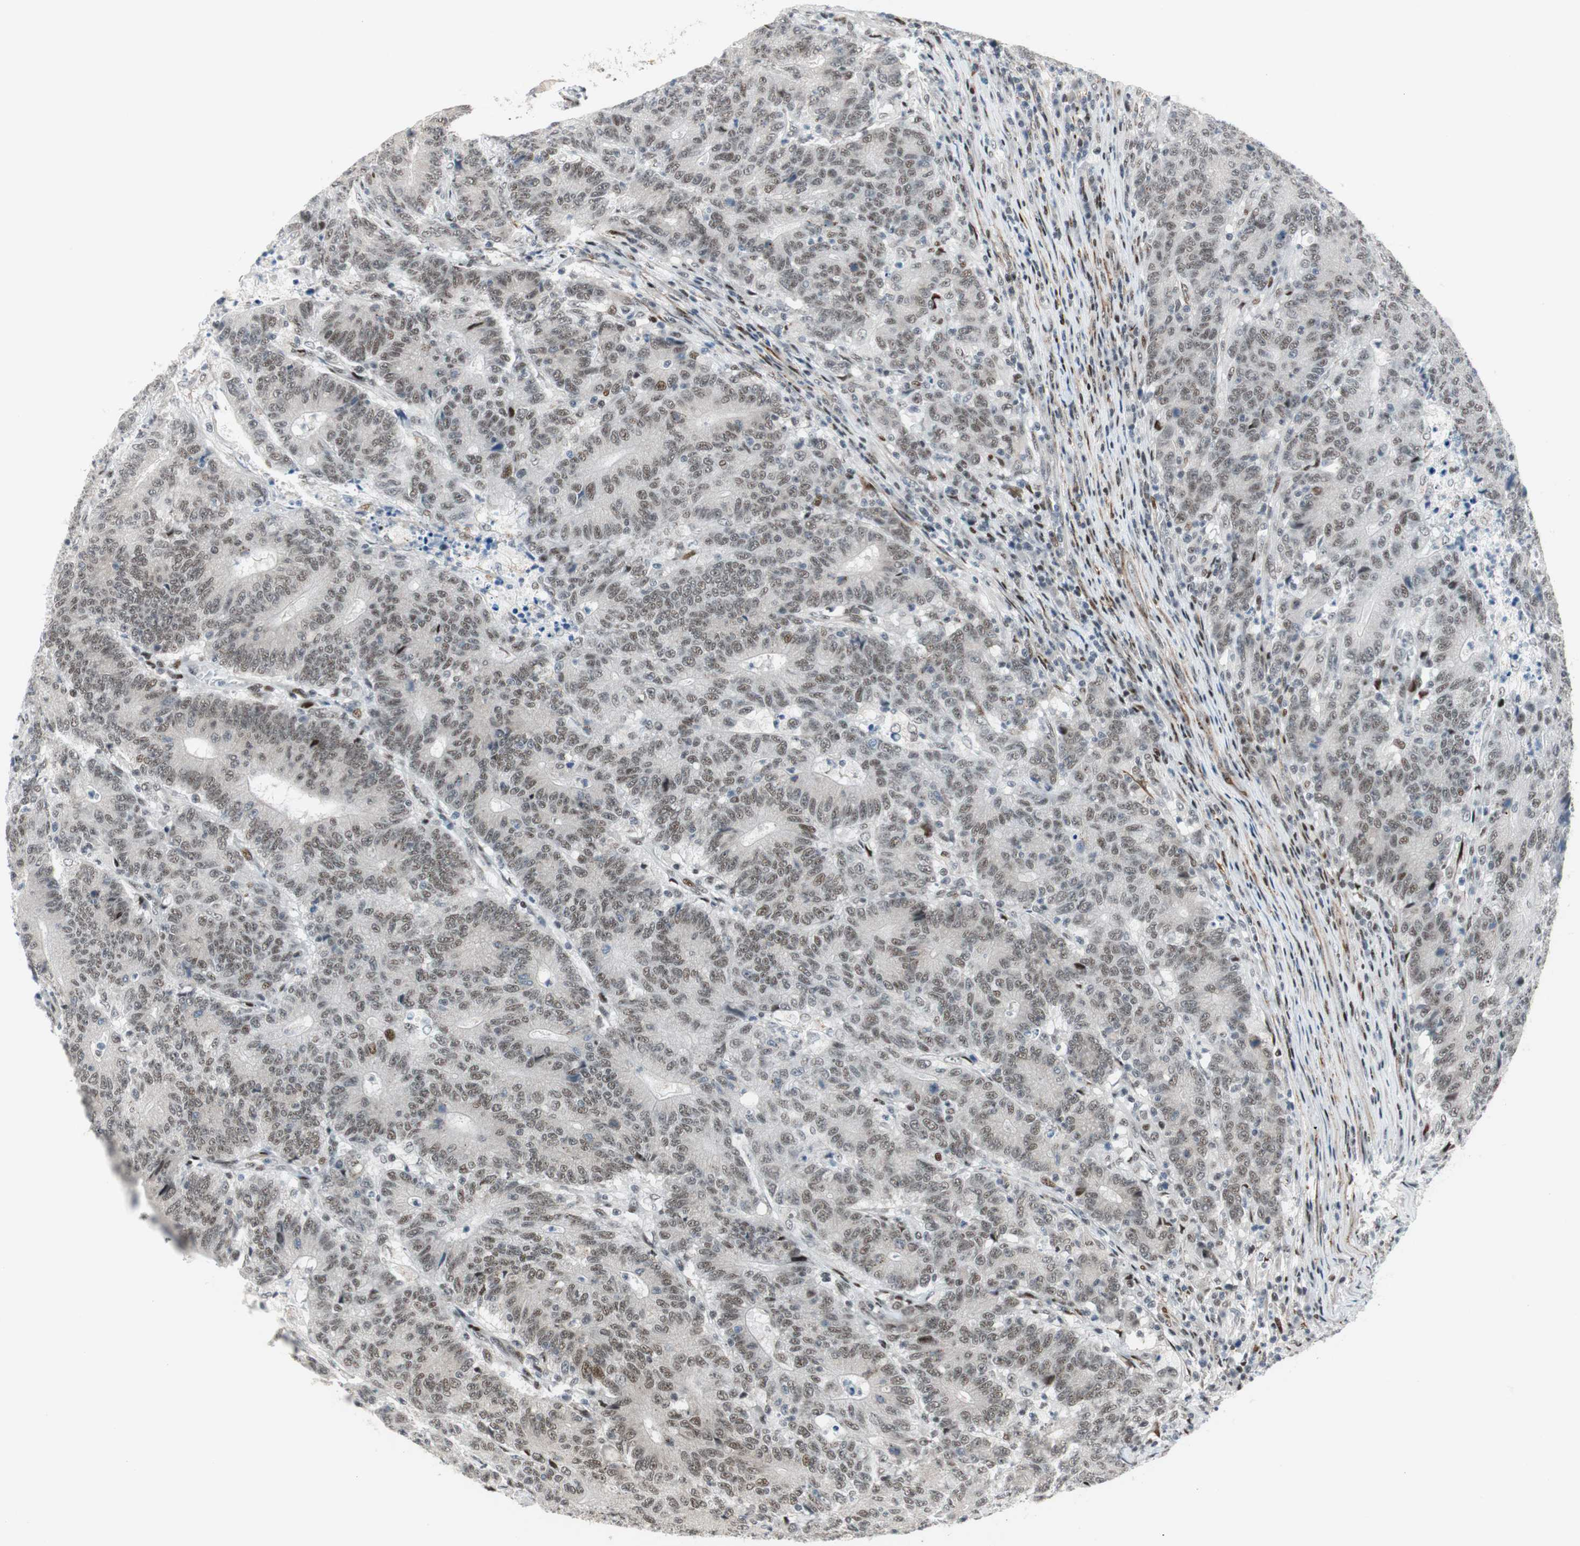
{"staining": {"intensity": "moderate", "quantity": "25%-75%", "location": "nuclear"}, "tissue": "colorectal cancer", "cell_type": "Tumor cells", "image_type": "cancer", "snomed": [{"axis": "morphology", "description": "Normal tissue, NOS"}, {"axis": "morphology", "description": "Adenocarcinoma, NOS"}, {"axis": "topography", "description": "Colon"}], "caption": "A high-resolution micrograph shows immunohistochemistry staining of colorectal cancer (adenocarcinoma), which demonstrates moderate nuclear positivity in about 25%-75% of tumor cells.", "gene": "FBXO44", "patient": {"sex": "female", "age": 75}}